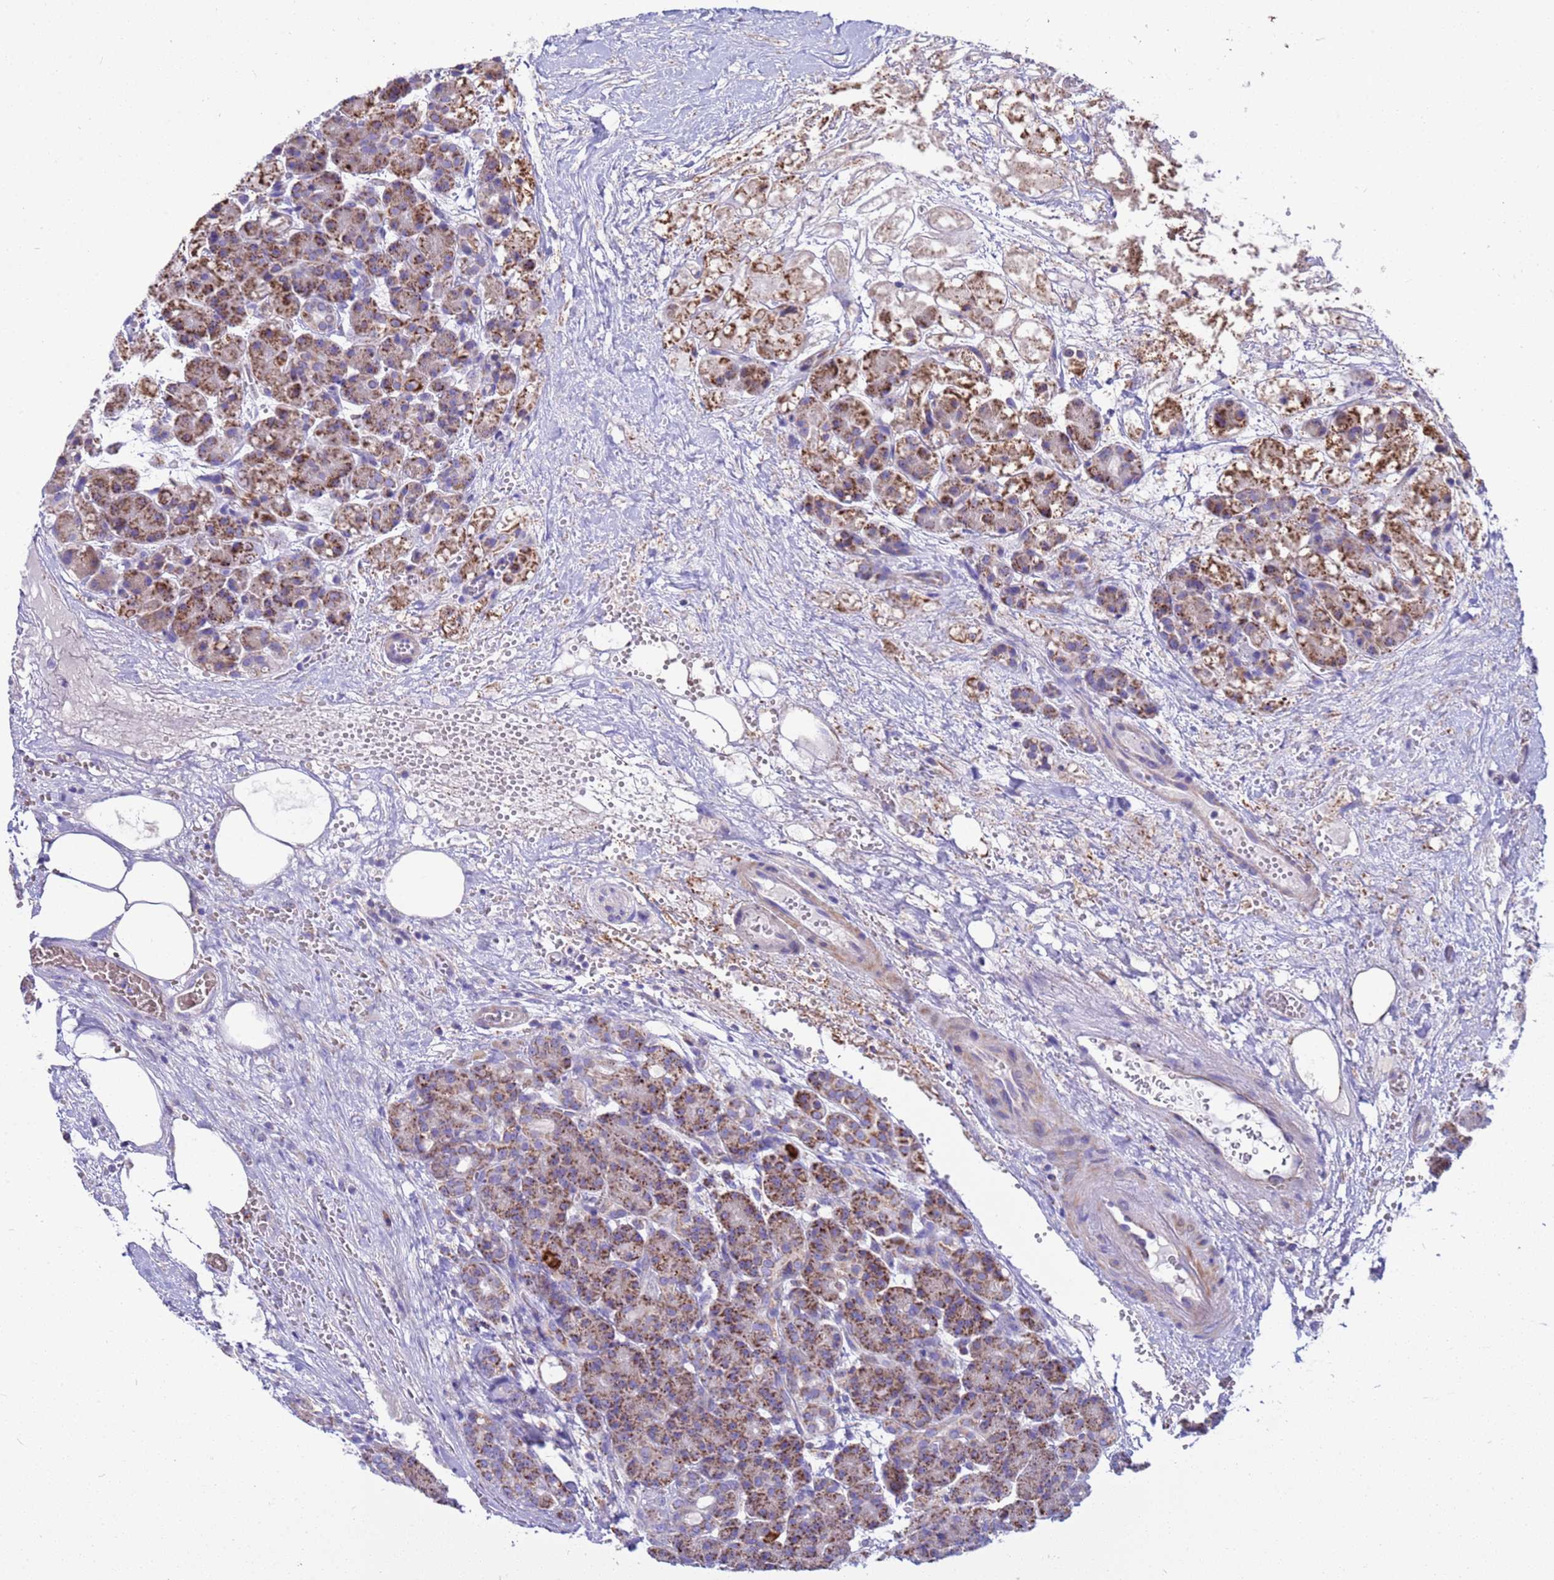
{"staining": {"intensity": "strong", "quantity": ">75%", "location": "cytoplasmic/membranous"}, "tissue": "pancreas", "cell_type": "Exocrine glandular cells", "image_type": "normal", "snomed": [{"axis": "morphology", "description": "Normal tissue, NOS"}, {"axis": "topography", "description": "Pancreas"}], "caption": "Brown immunohistochemical staining in unremarkable pancreas shows strong cytoplasmic/membranous positivity in about >75% of exocrine glandular cells.", "gene": "RNF165", "patient": {"sex": "male", "age": 63}}